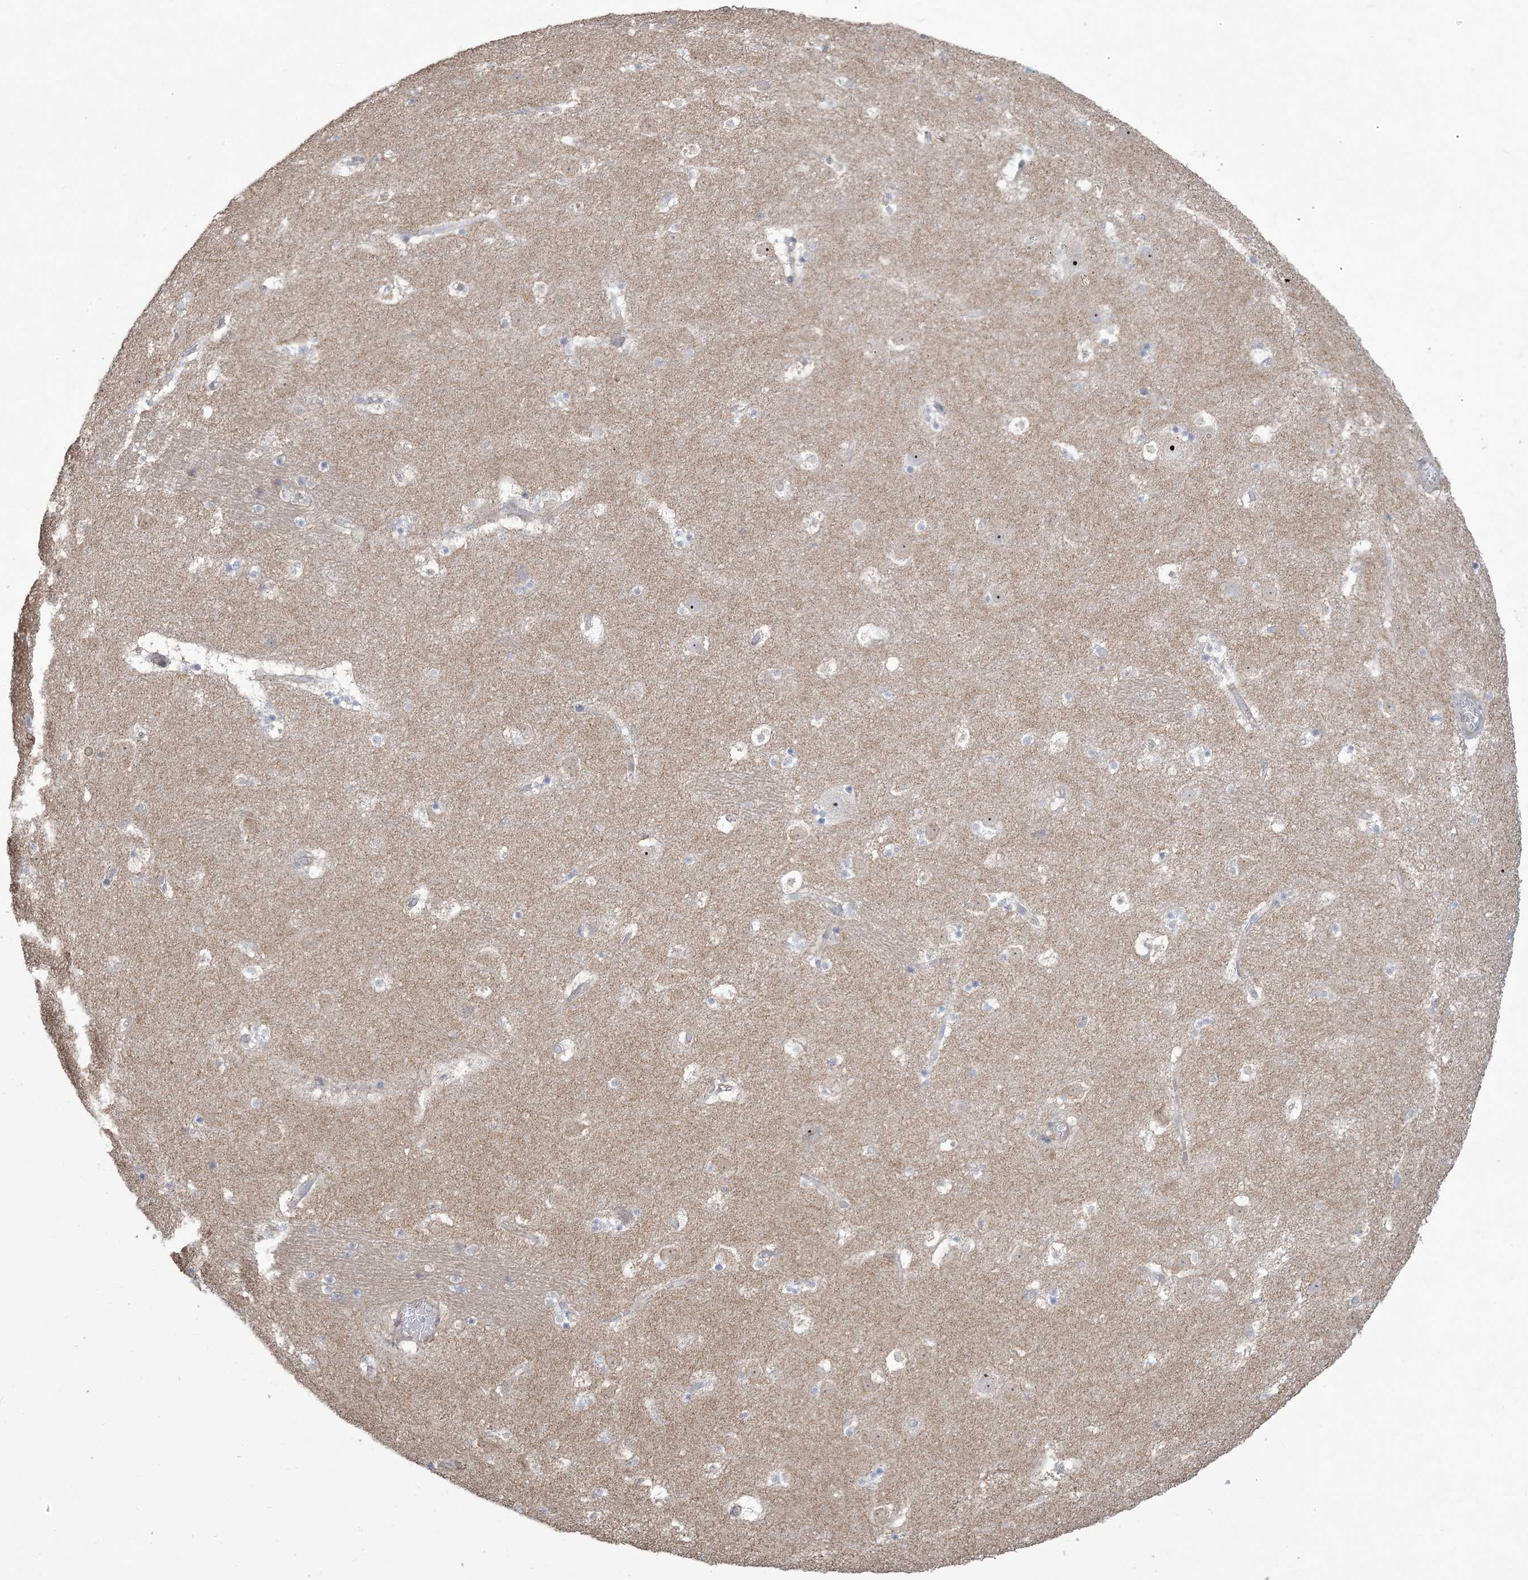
{"staining": {"intensity": "negative", "quantity": "none", "location": "none"}, "tissue": "caudate", "cell_type": "Glial cells", "image_type": "normal", "snomed": [{"axis": "morphology", "description": "Normal tissue, NOS"}, {"axis": "topography", "description": "Lateral ventricle wall"}], "caption": "Glial cells show no significant staining in benign caudate.", "gene": "KLHL18", "patient": {"sex": "male", "age": 45}}